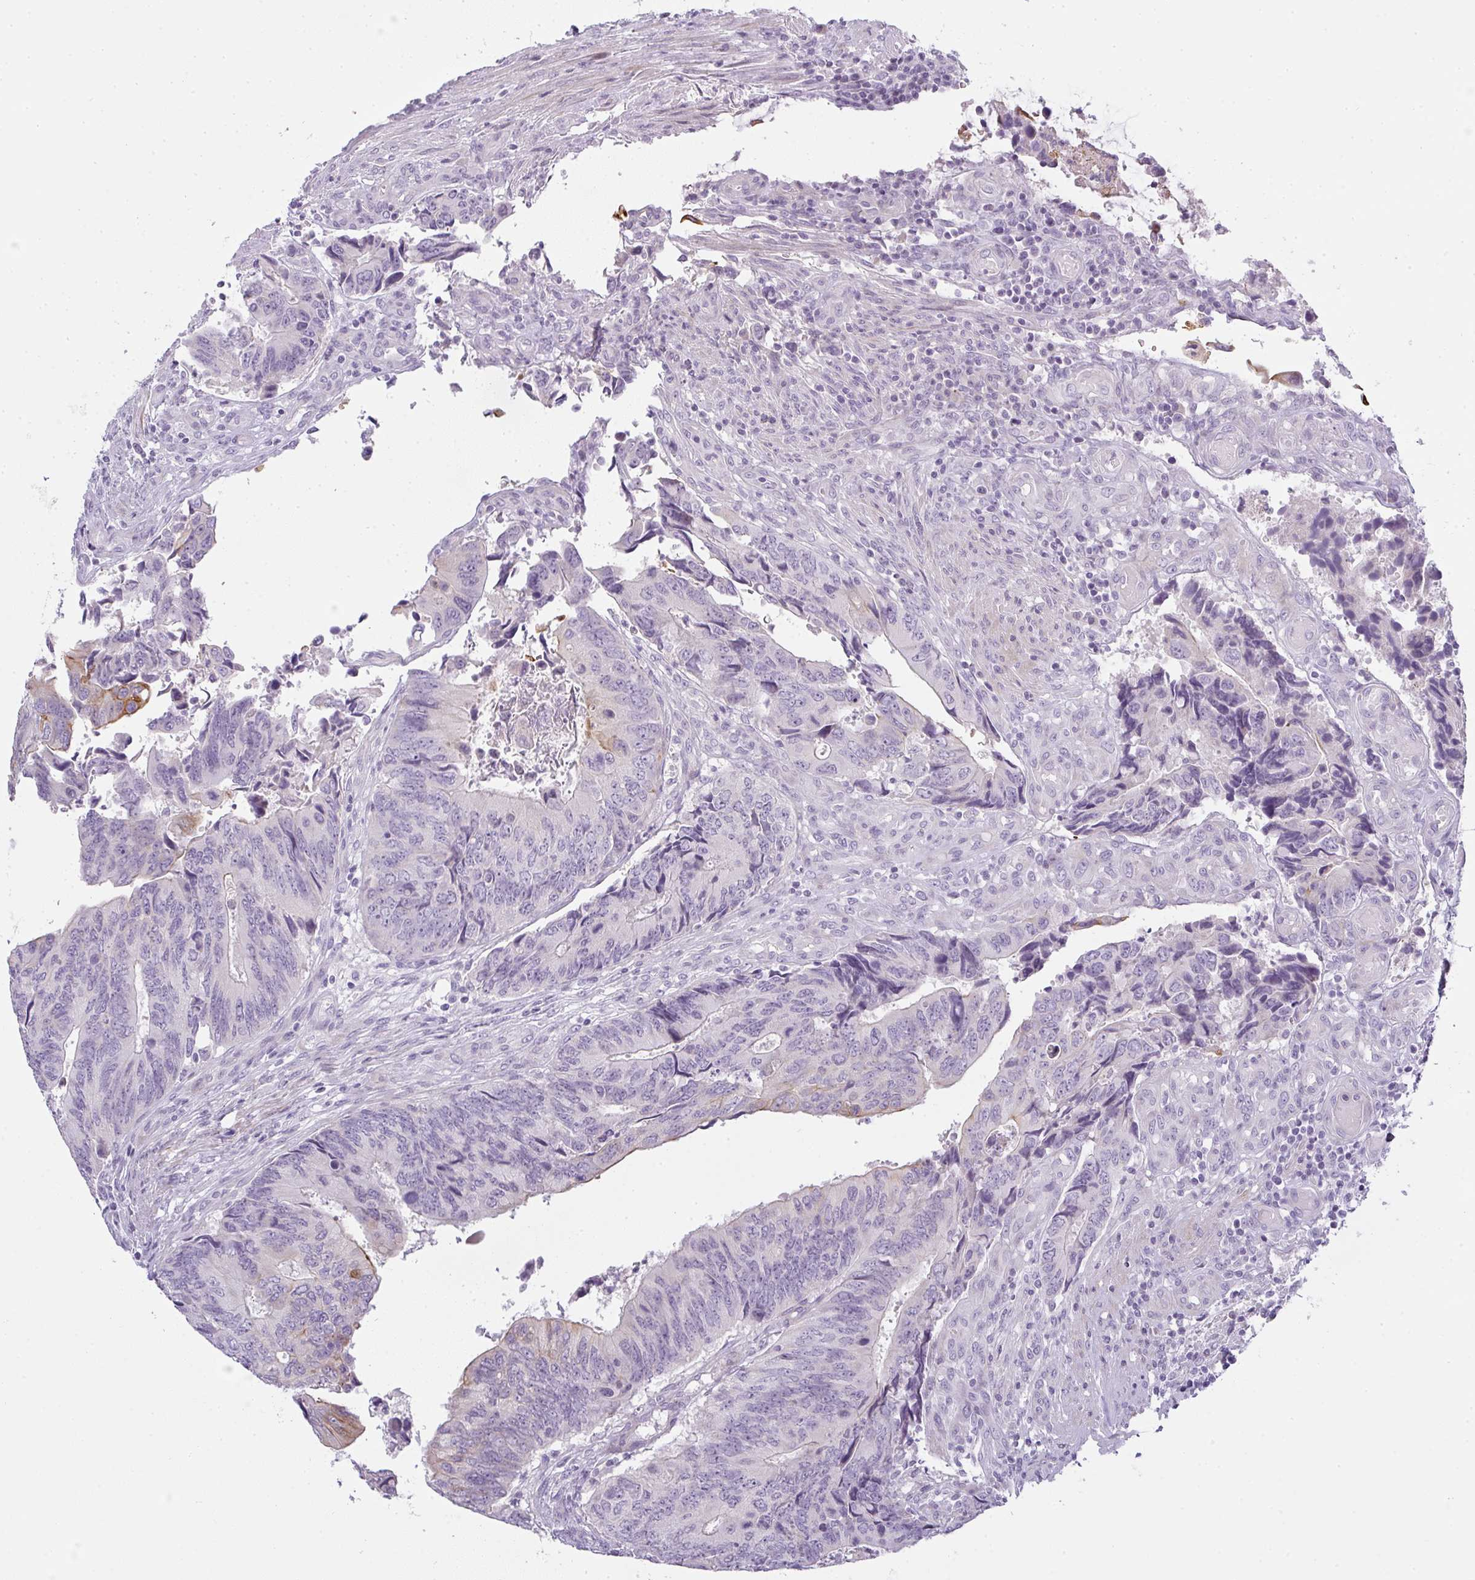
{"staining": {"intensity": "moderate", "quantity": "<25%", "location": "cytoplasmic/membranous"}, "tissue": "colorectal cancer", "cell_type": "Tumor cells", "image_type": "cancer", "snomed": [{"axis": "morphology", "description": "Adenocarcinoma, NOS"}, {"axis": "topography", "description": "Colon"}], "caption": "Protein expression analysis of colorectal adenocarcinoma demonstrates moderate cytoplasmic/membranous positivity in about <25% of tumor cells.", "gene": "SIRPB2", "patient": {"sex": "male", "age": 87}}